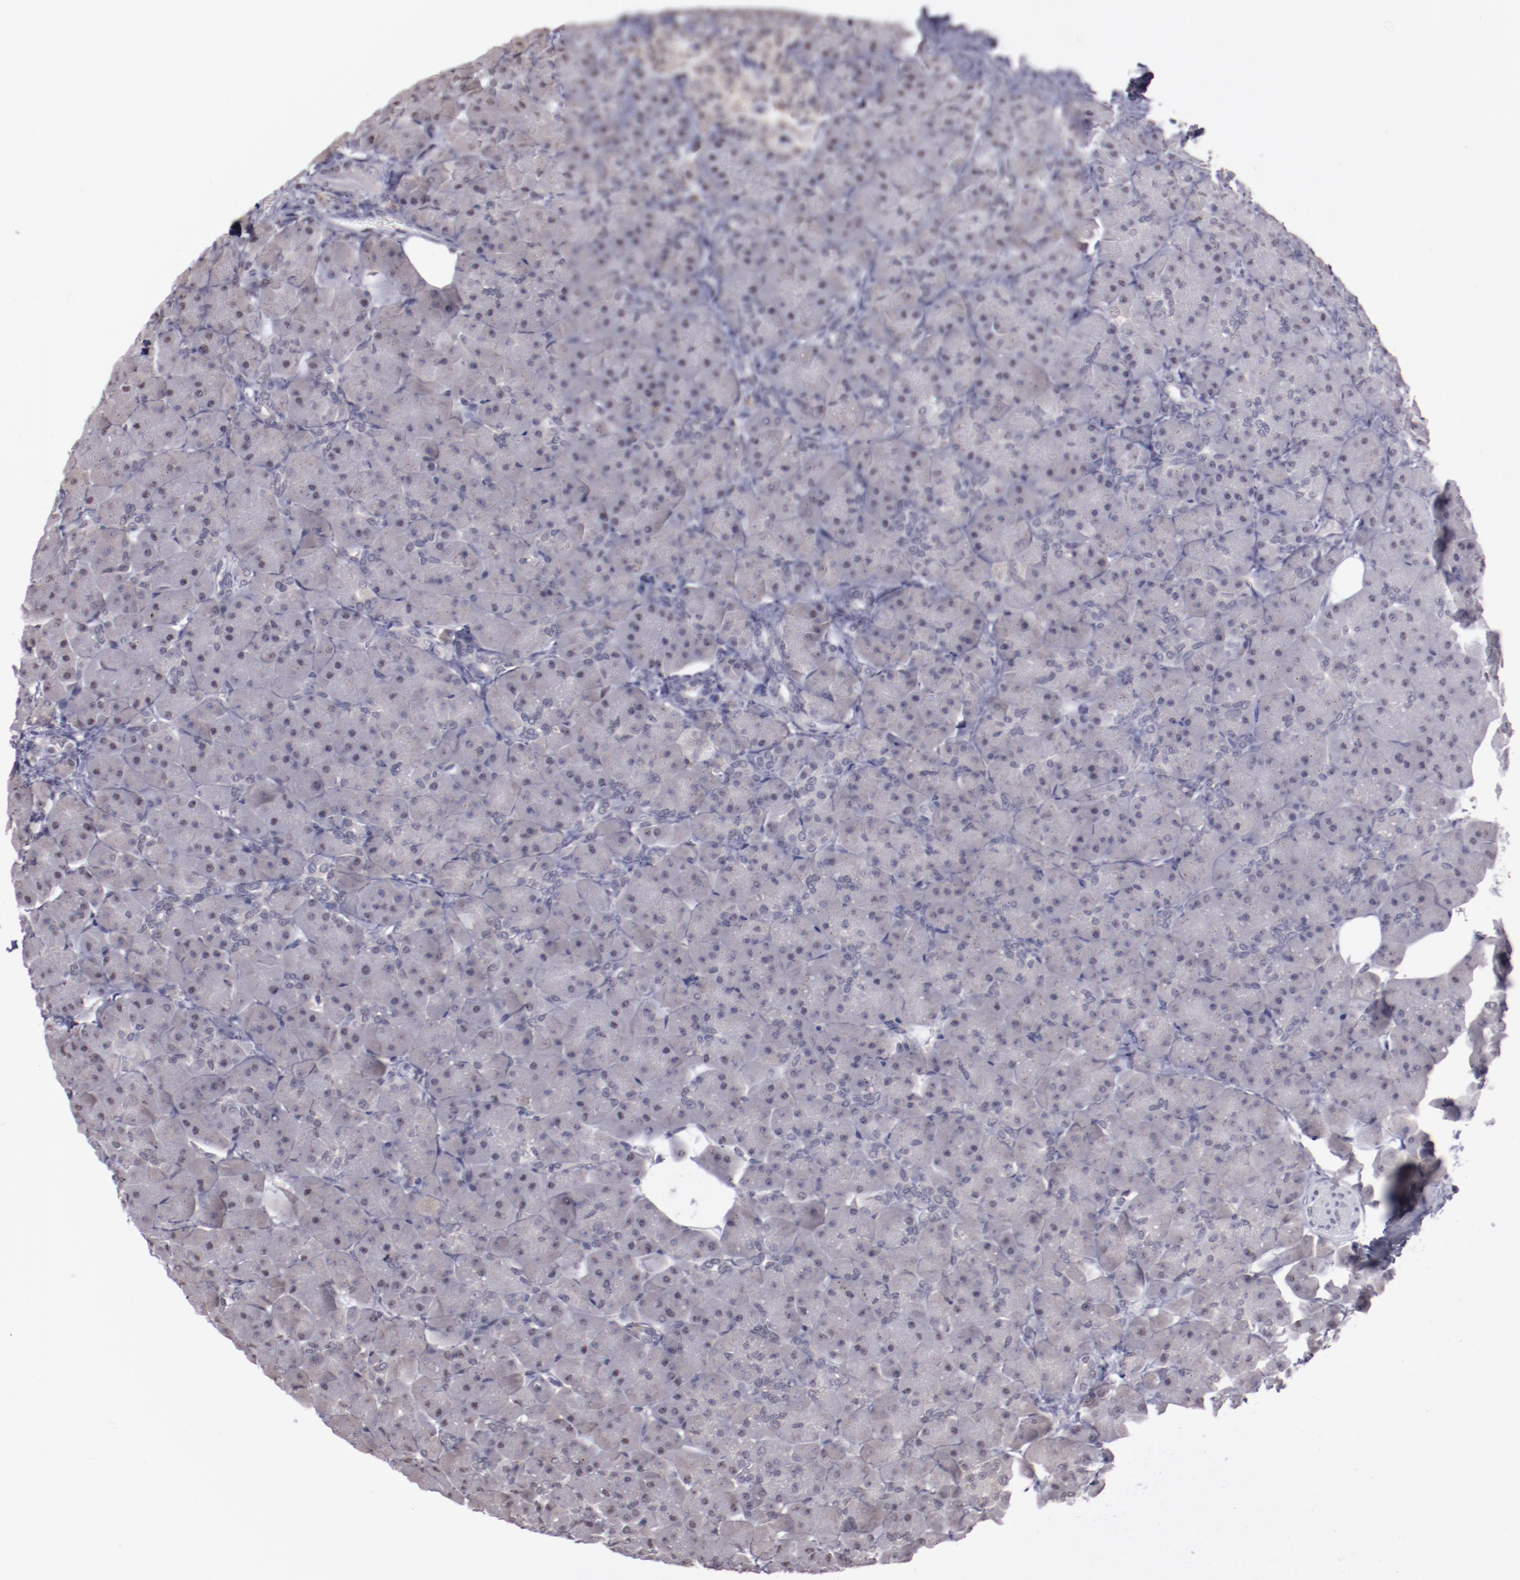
{"staining": {"intensity": "weak", "quantity": "<25%", "location": "cytoplasmic/membranous,nuclear"}, "tissue": "pancreas", "cell_type": "Exocrine glandular cells", "image_type": "normal", "snomed": [{"axis": "morphology", "description": "Normal tissue, NOS"}, {"axis": "topography", "description": "Pancreas"}], "caption": "Pancreas stained for a protein using IHC exhibits no expression exocrine glandular cells.", "gene": "NRXN3", "patient": {"sex": "male", "age": 66}}